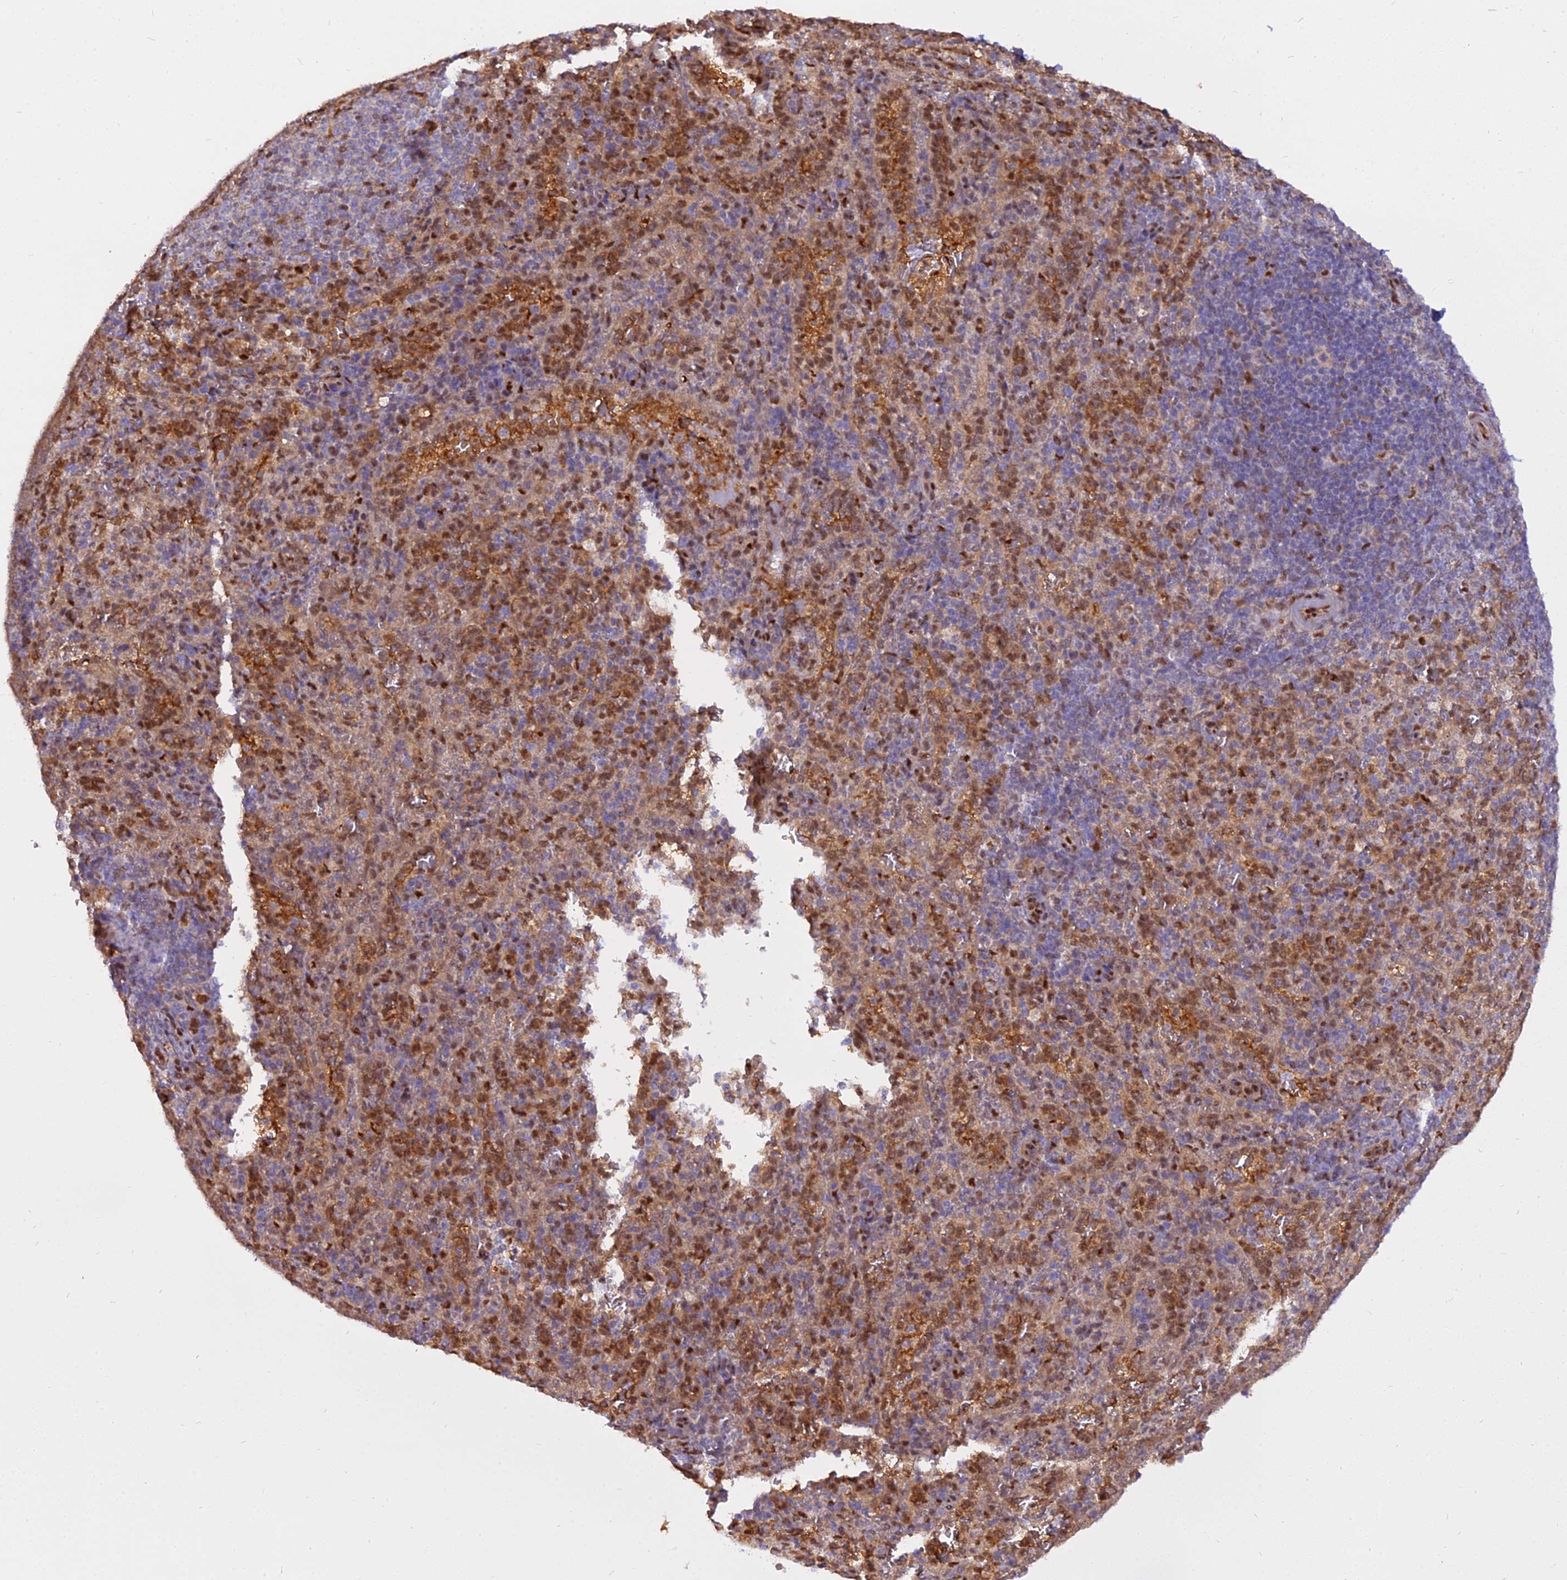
{"staining": {"intensity": "moderate", "quantity": "25%-75%", "location": "cytoplasmic/membranous,nuclear"}, "tissue": "spleen", "cell_type": "Cells in red pulp", "image_type": "normal", "snomed": [{"axis": "morphology", "description": "Normal tissue, NOS"}, {"axis": "topography", "description": "Spleen"}], "caption": "DAB (3,3'-diaminobenzidine) immunohistochemical staining of benign spleen reveals moderate cytoplasmic/membranous,nuclear protein staining in approximately 25%-75% of cells in red pulp. (DAB (3,3'-diaminobenzidine) IHC, brown staining for protein, blue staining for nuclei).", "gene": "NPEPL1", "patient": {"sex": "female", "age": 21}}